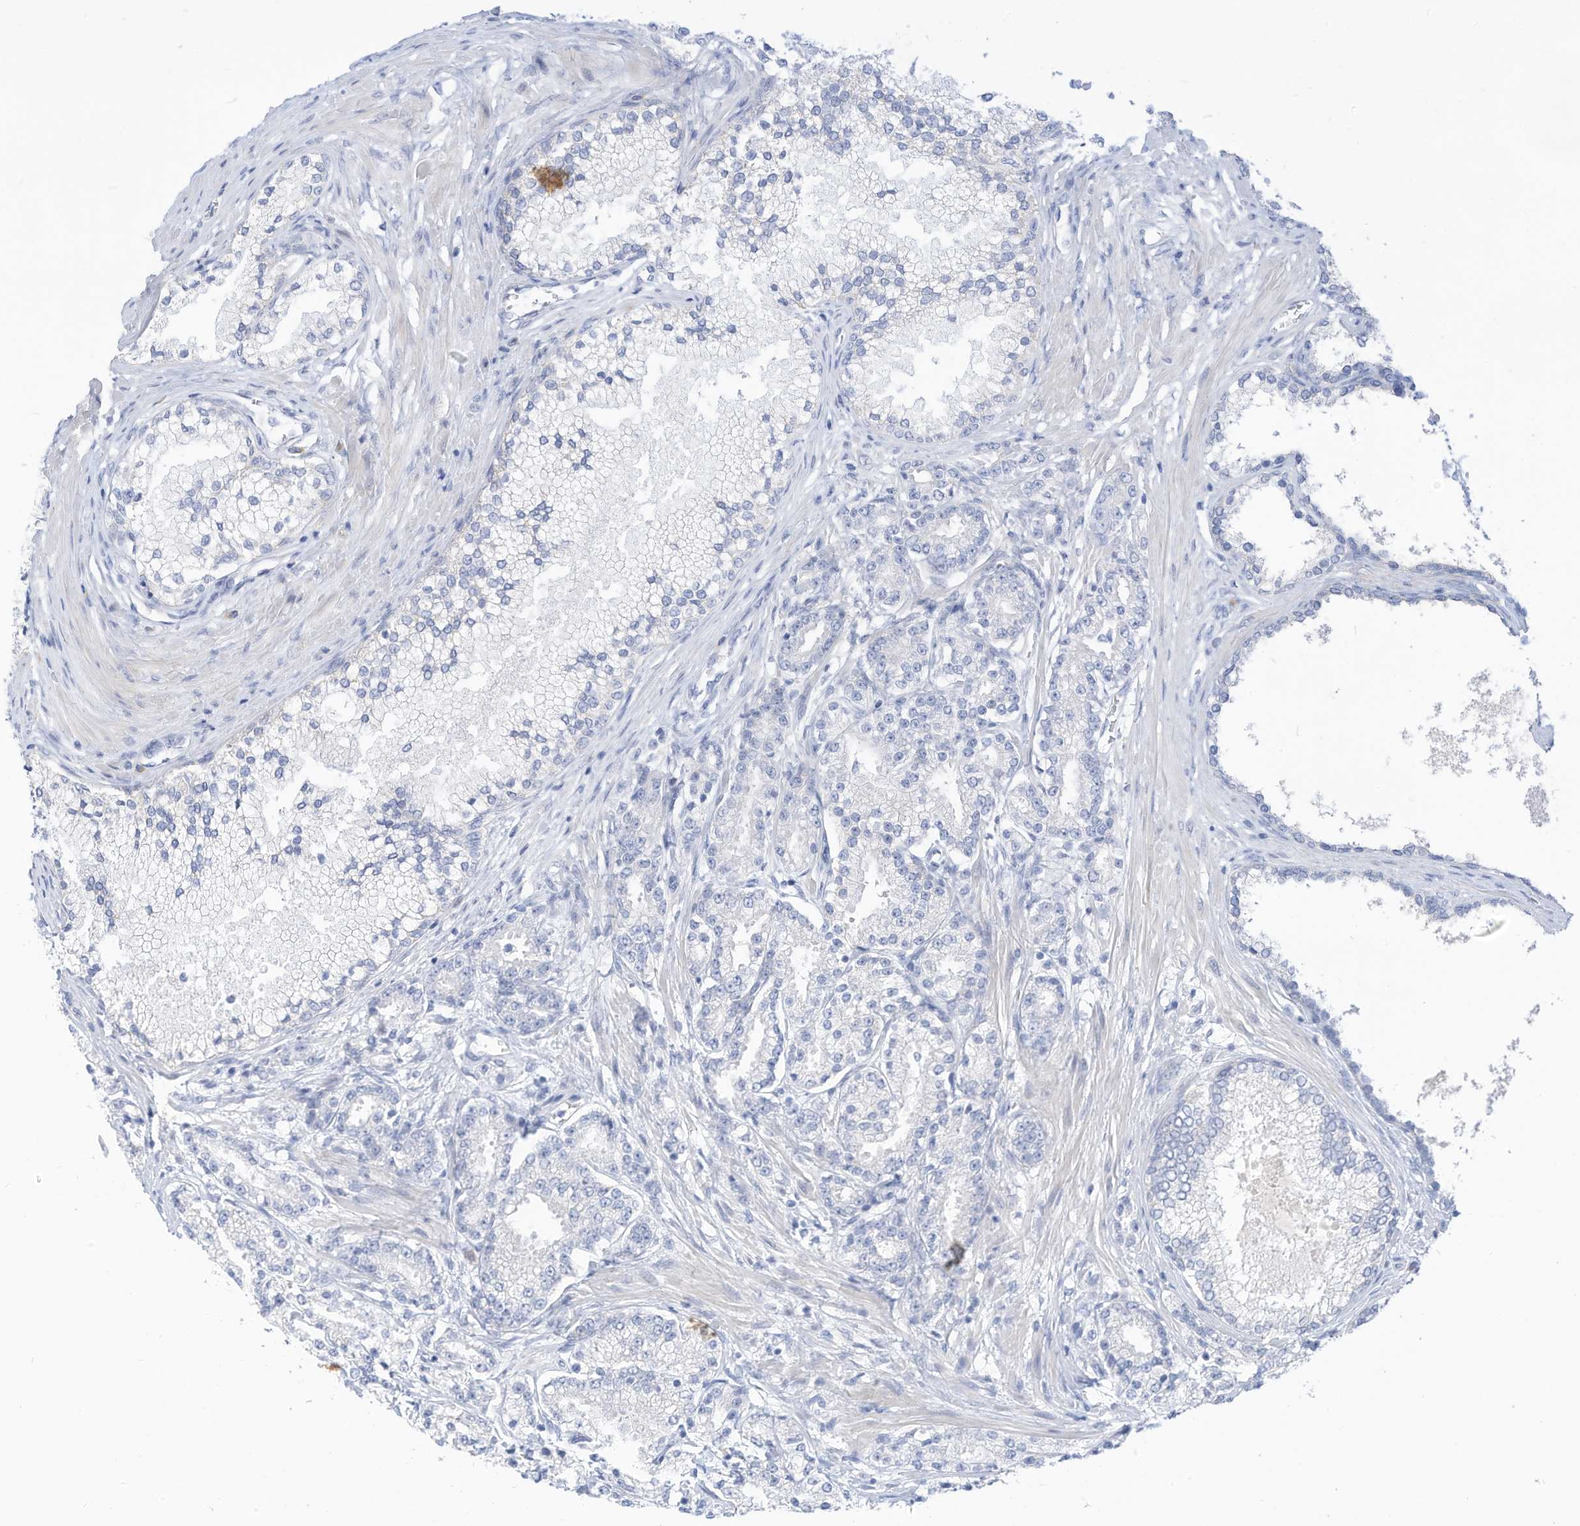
{"staining": {"intensity": "negative", "quantity": "none", "location": "none"}, "tissue": "prostate cancer", "cell_type": "Tumor cells", "image_type": "cancer", "snomed": [{"axis": "morphology", "description": "Adenocarcinoma, High grade"}, {"axis": "topography", "description": "Prostate"}], "caption": "Immunohistochemical staining of human adenocarcinoma (high-grade) (prostate) displays no significant expression in tumor cells.", "gene": "SPOCD1", "patient": {"sex": "male", "age": 69}}